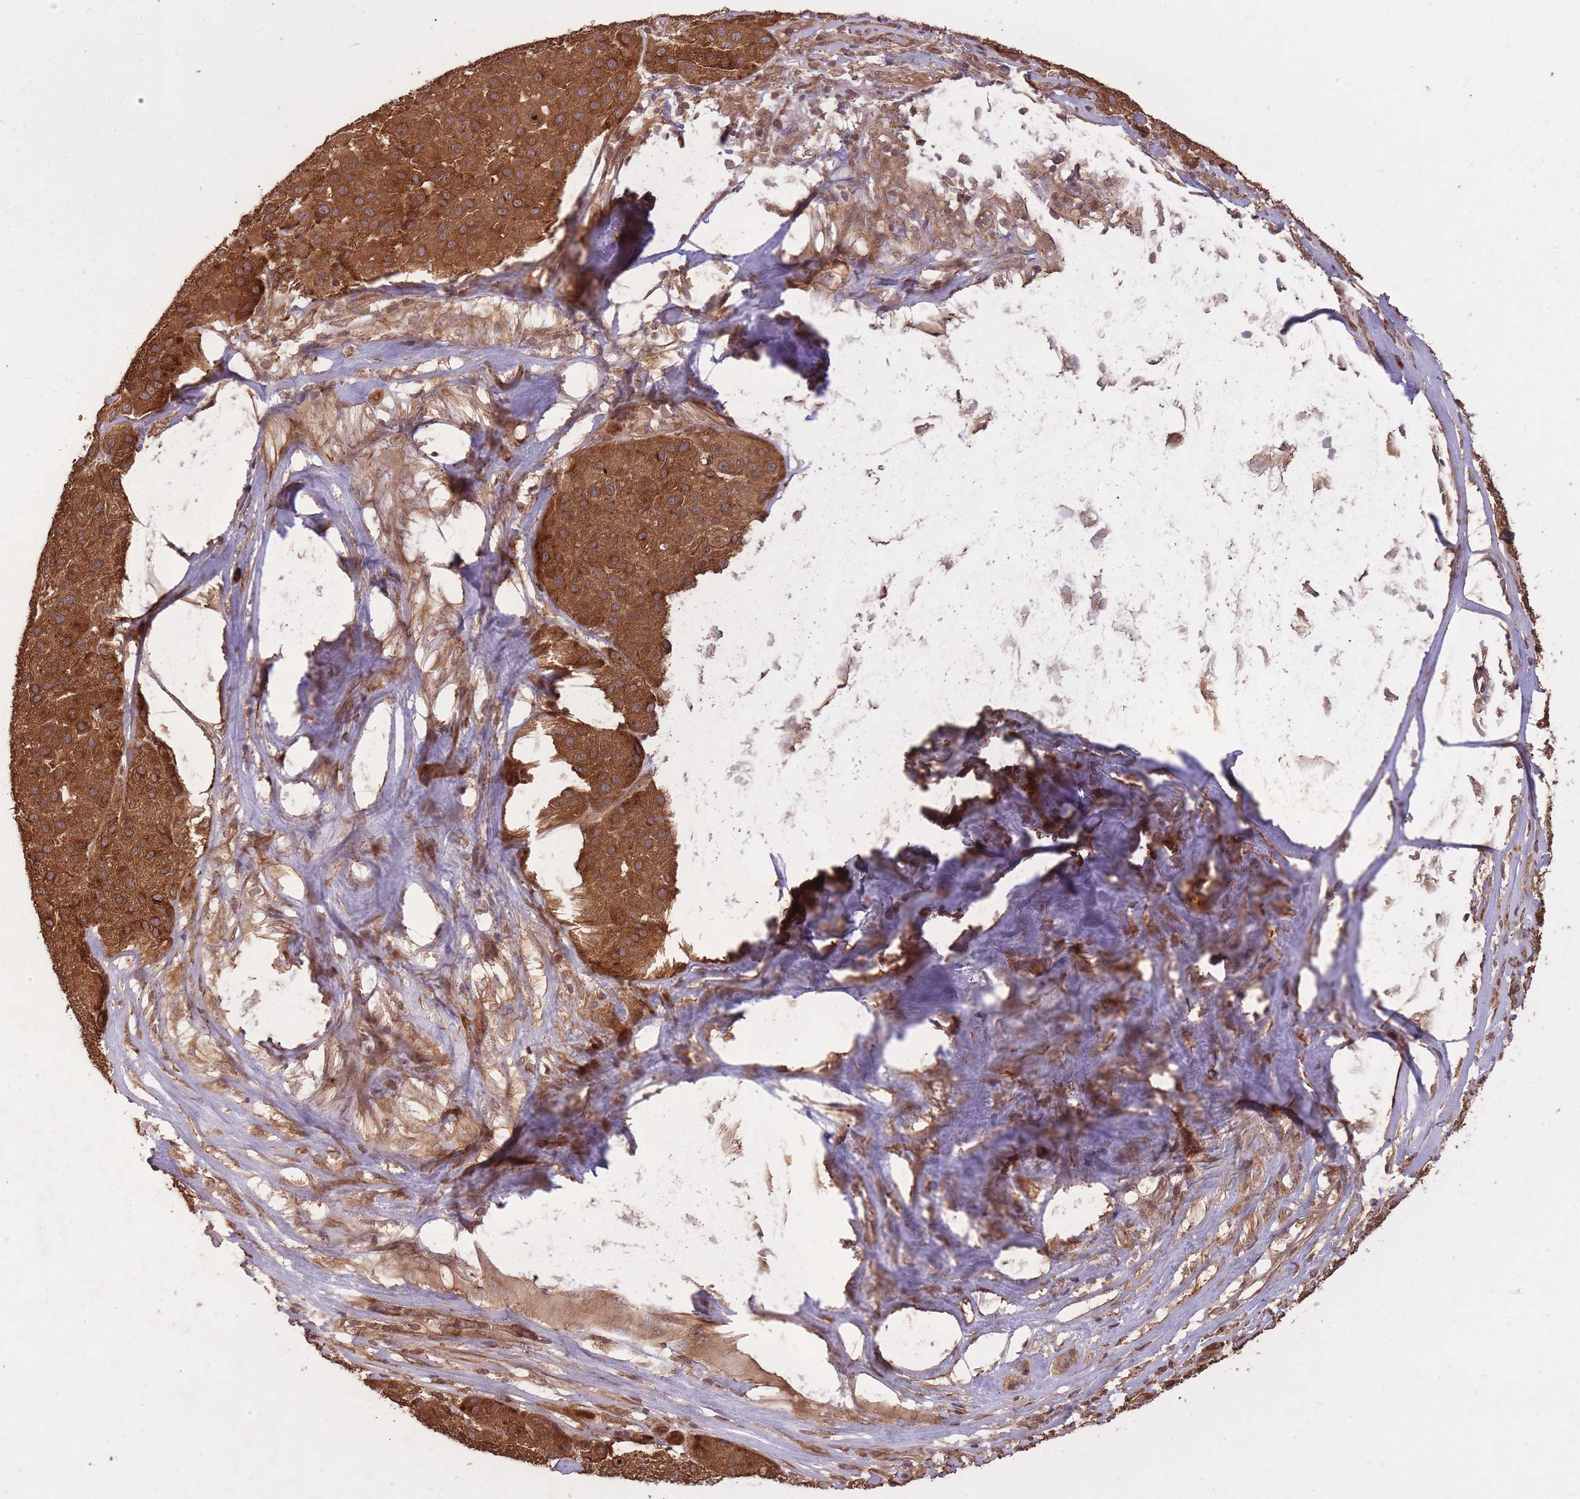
{"staining": {"intensity": "strong", "quantity": ">75%", "location": "cytoplasmic/membranous"}, "tissue": "melanoma", "cell_type": "Tumor cells", "image_type": "cancer", "snomed": [{"axis": "morphology", "description": "Malignant melanoma, Metastatic site"}, {"axis": "topography", "description": "Smooth muscle"}], "caption": "Melanoma was stained to show a protein in brown. There is high levels of strong cytoplasmic/membranous expression in about >75% of tumor cells. (brown staining indicates protein expression, while blue staining denotes nuclei).", "gene": "ERBB3", "patient": {"sex": "male", "age": 41}}